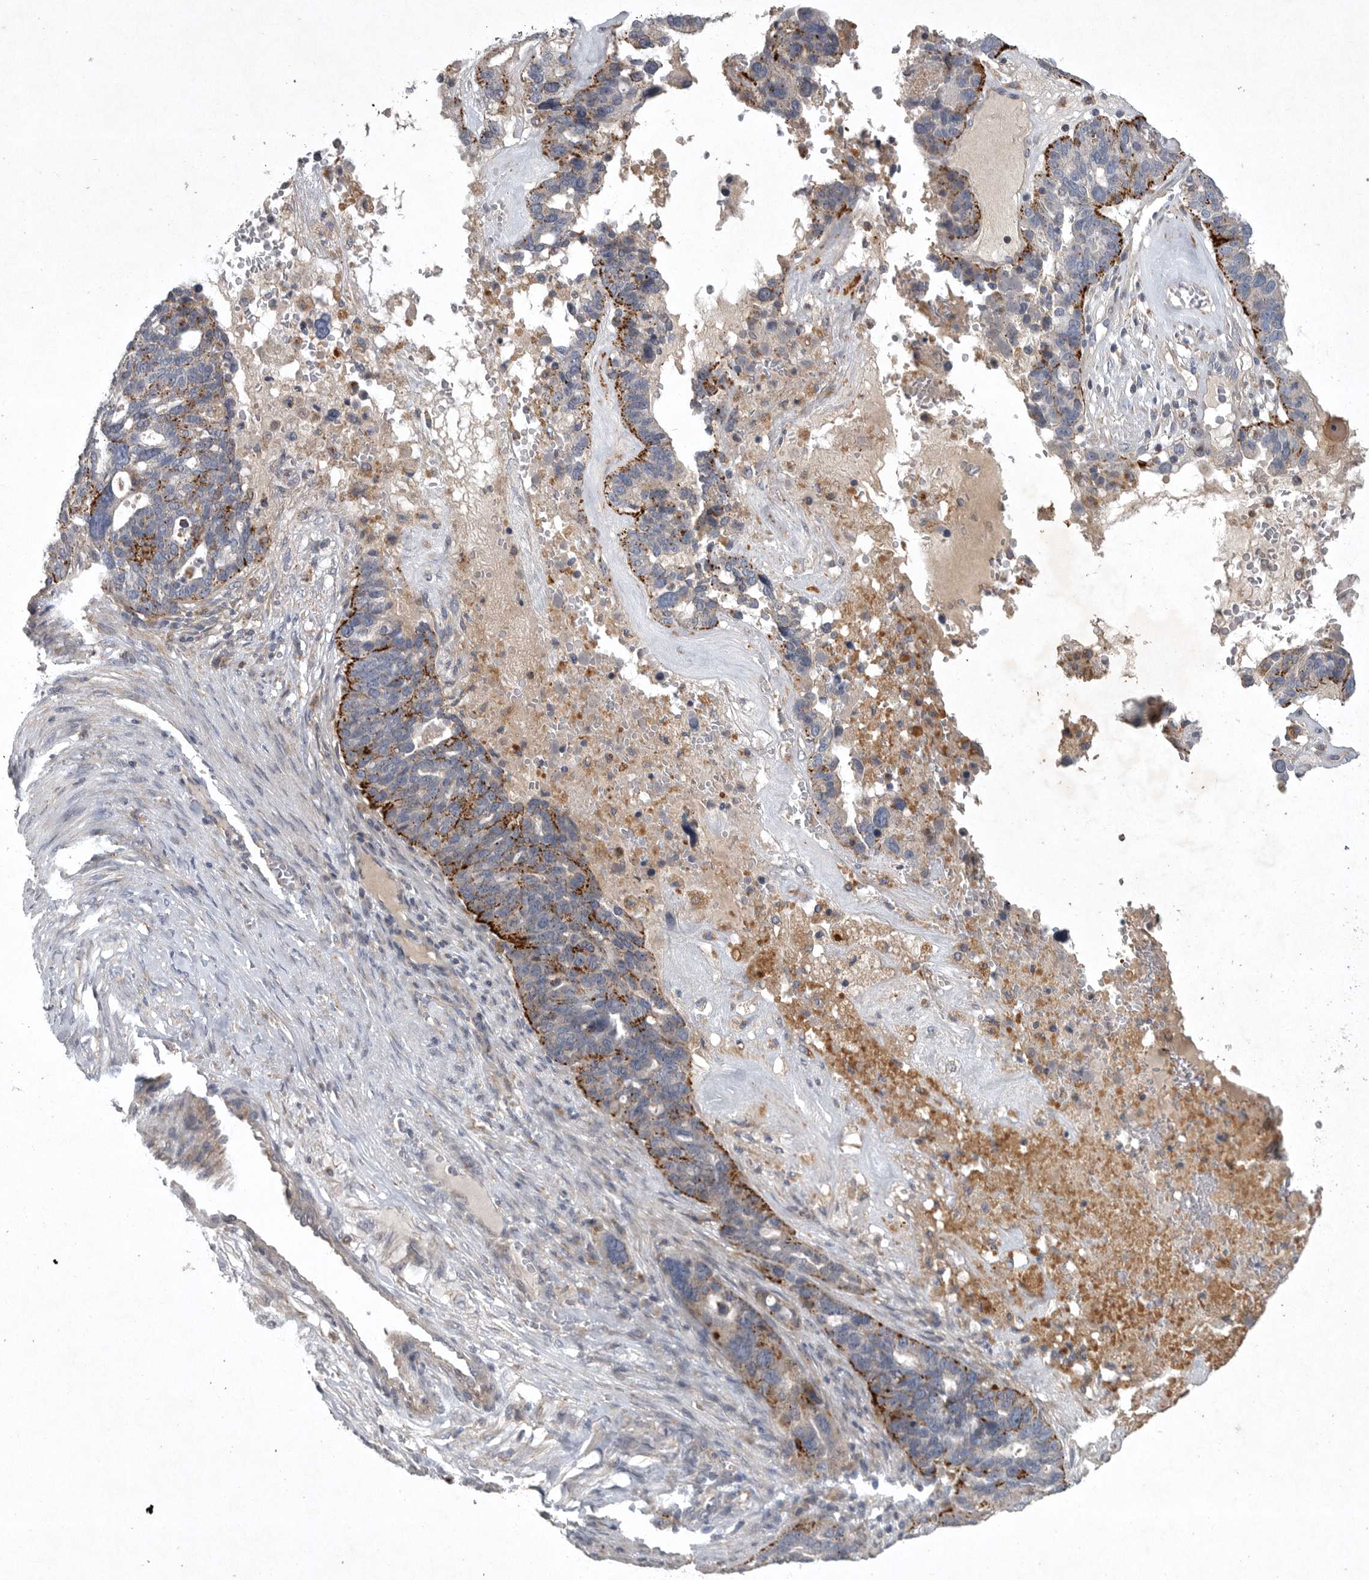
{"staining": {"intensity": "strong", "quantity": ">75%", "location": "cytoplasmic/membranous"}, "tissue": "ovarian cancer", "cell_type": "Tumor cells", "image_type": "cancer", "snomed": [{"axis": "morphology", "description": "Cystadenocarcinoma, serous, NOS"}, {"axis": "topography", "description": "Ovary"}], "caption": "Human ovarian serous cystadenocarcinoma stained with a protein marker demonstrates strong staining in tumor cells.", "gene": "LAMTOR3", "patient": {"sex": "female", "age": 59}}